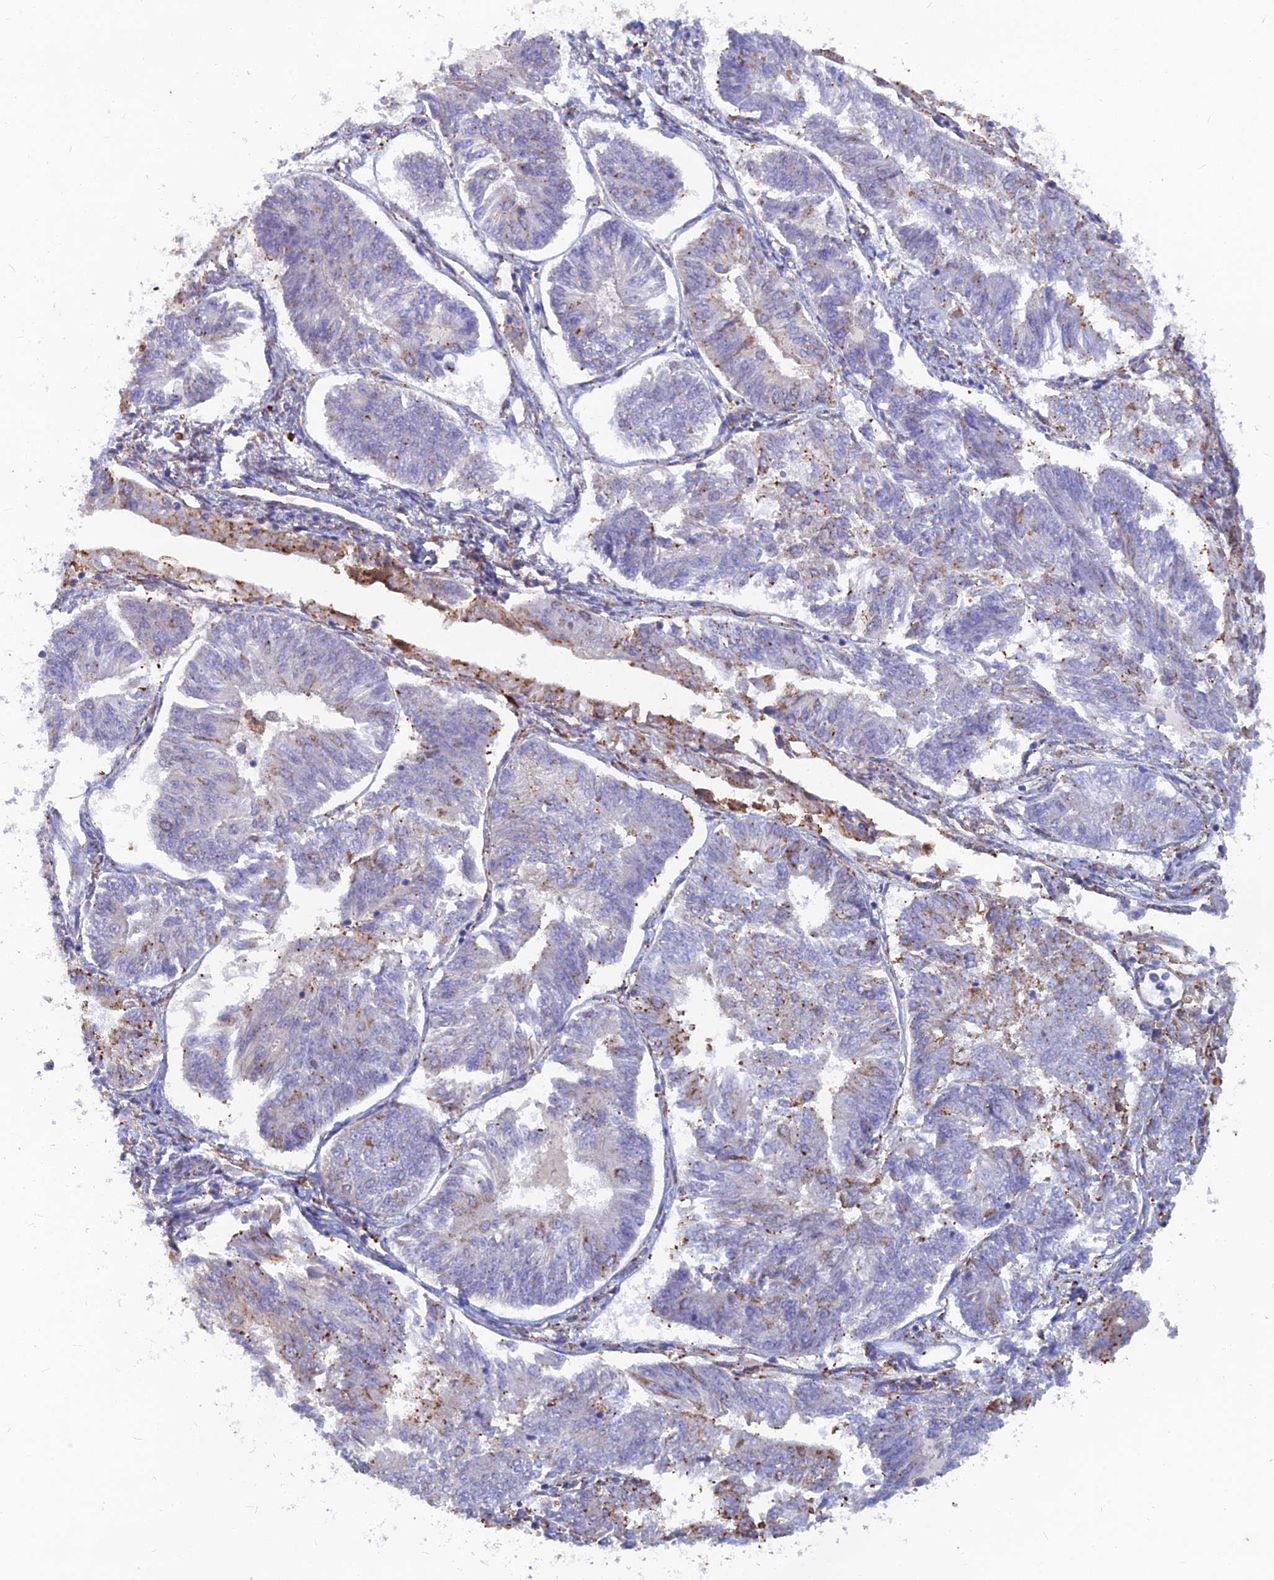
{"staining": {"intensity": "moderate", "quantity": "<25%", "location": "cytoplasmic/membranous"}, "tissue": "endometrial cancer", "cell_type": "Tumor cells", "image_type": "cancer", "snomed": [{"axis": "morphology", "description": "Adenocarcinoma, NOS"}, {"axis": "topography", "description": "Endometrium"}], "caption": "Tumor cells demonstrate moderate cytoplasmic/membranous staining in about <25% of cells in endometrial cancer. (DAB (3,3'-diaminobenzidine) IHC with brightfield microscopy, high magnification).", "gene": "WDR35", "patient": {"sex": "female", "age": 58}}